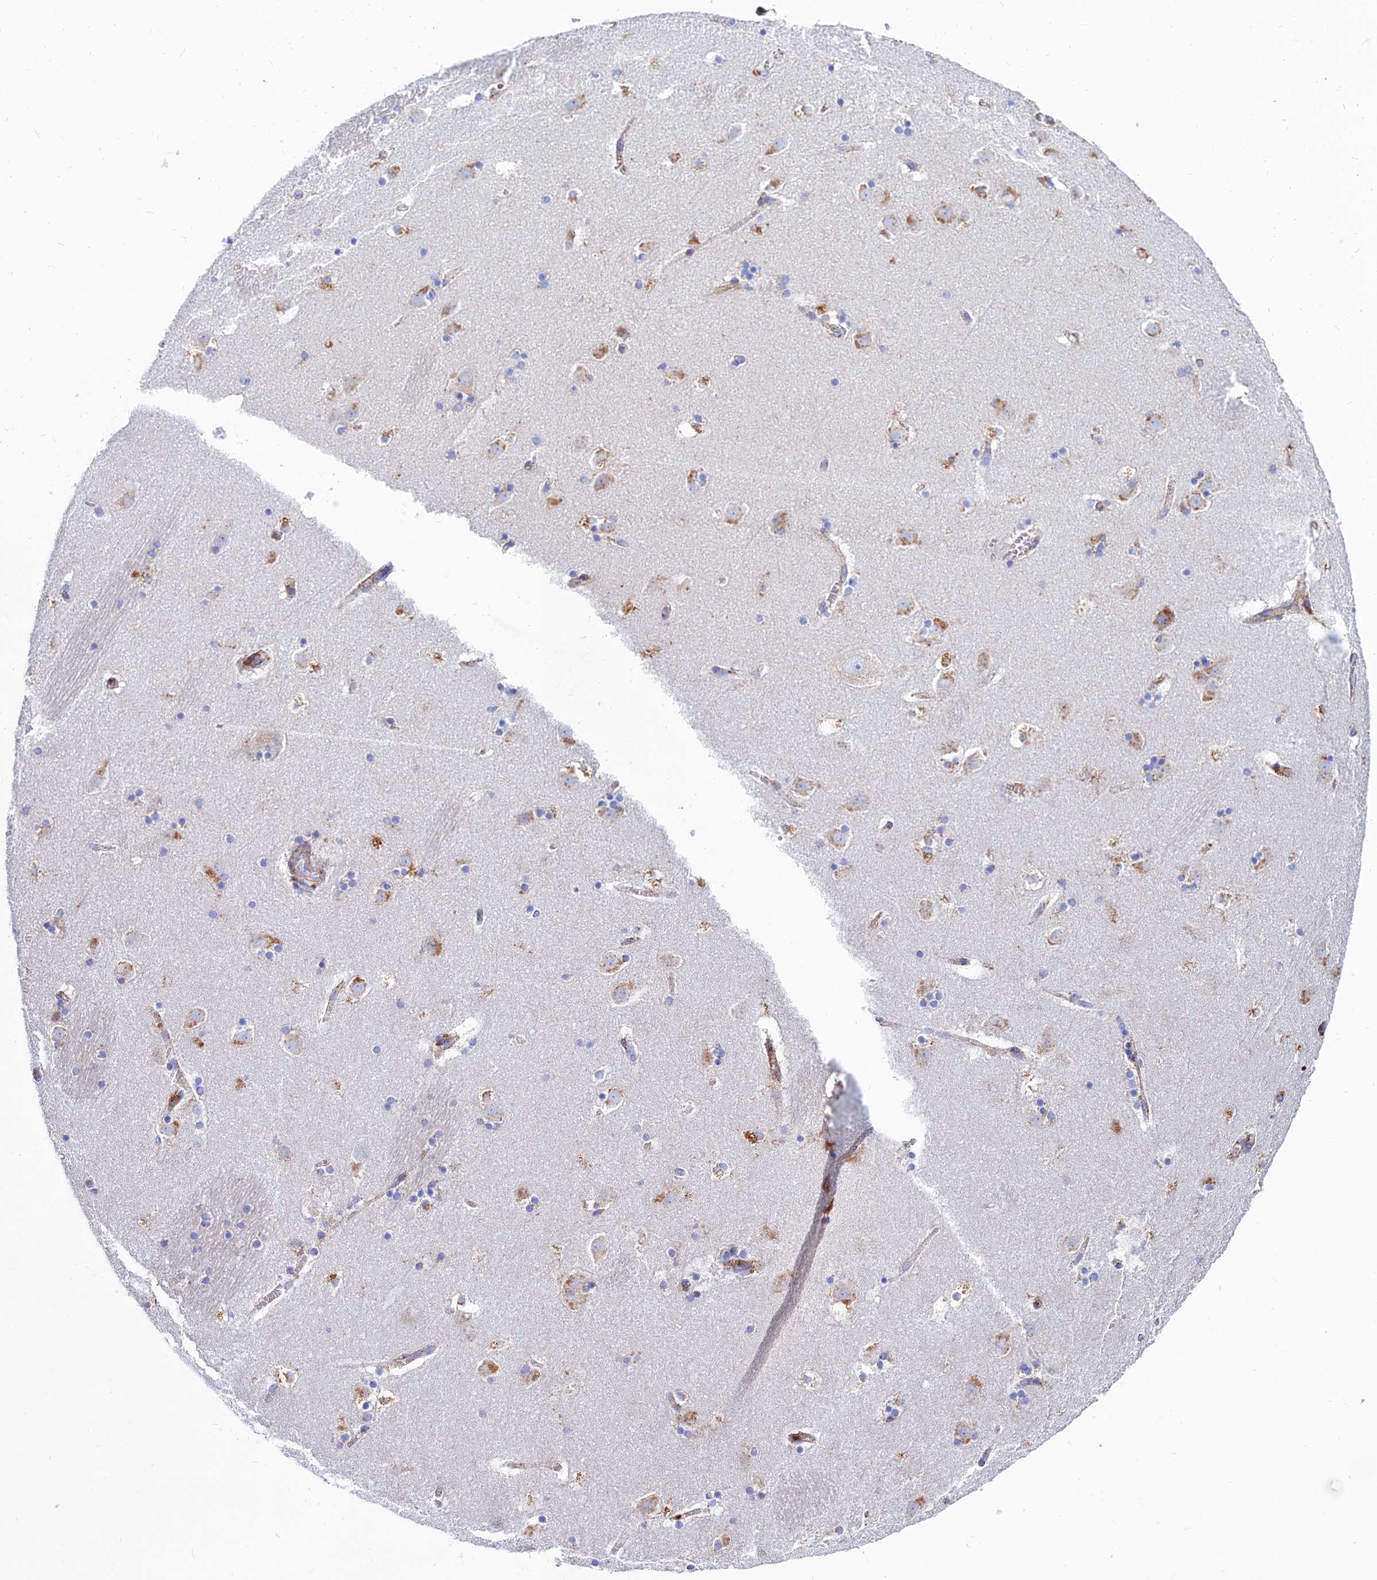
{"staining": {"intensity": "moderate", "quantity": "<25%", "location": "cytoplasmic/membranous"}, "tissue": "caudate", "cell_type": "Glial cells", "image_type": "normal", "snomed": [{"axis": "morphology", "description": "Normal tissue, NOS"}, {"axis": "topography", "description": "Lateral ventricle wall"}], "caption": "The histopathology image exhibits staining of normal caudate, revealing moderate cytoplasmic/membranous protein expression (brown color) within glial cells. The protein is shown in brown color, while the nuclei are stained blue.", "gene": "SPNS1", "patient": {"sex": "male", "age": 45}}